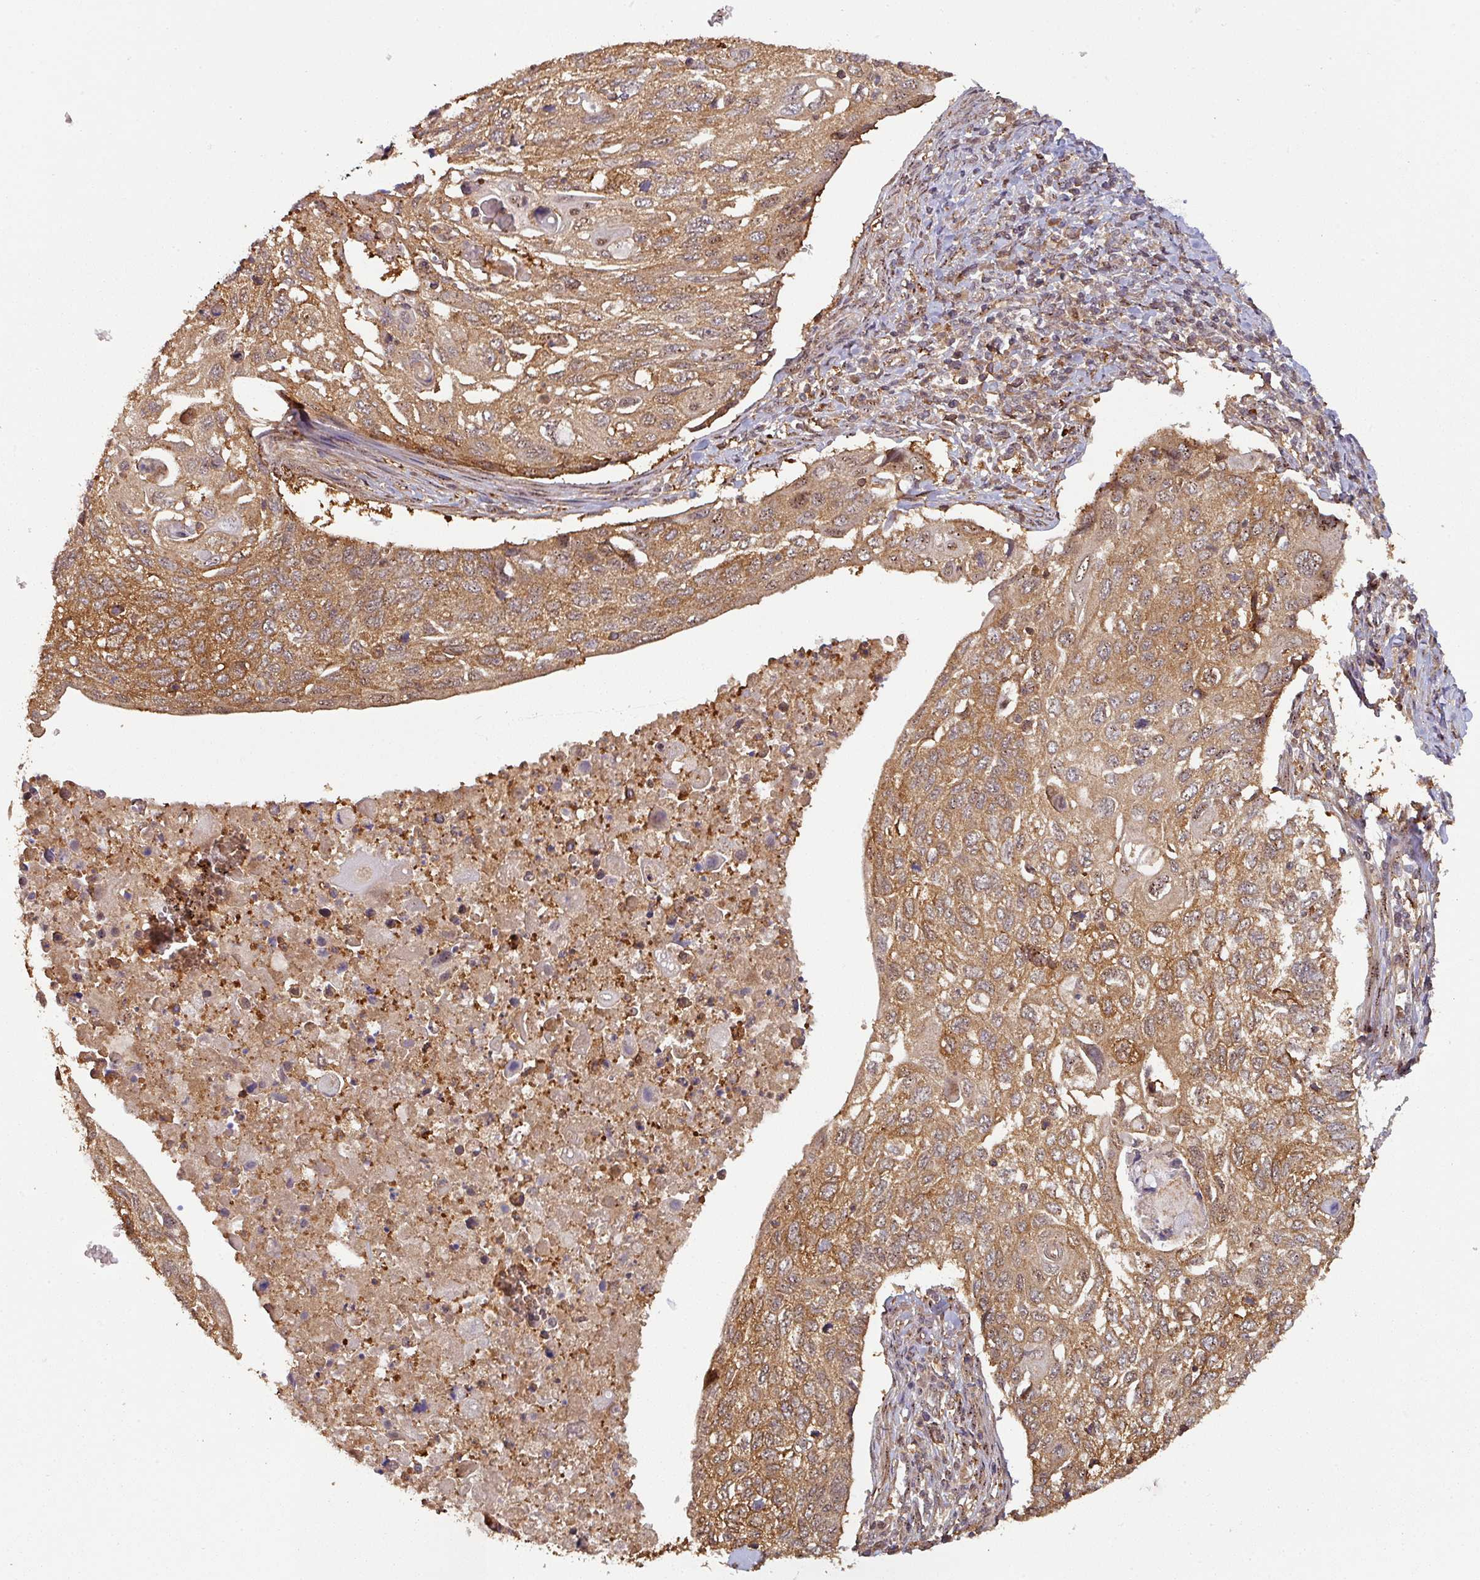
{"staining": {"intensity": "moderate", "quantity": ">75%", "location": "cytoplasmic/membranous,nuclear"}, "tissue": "cervical cancer", "cell_type": "Tumor cells", "image_type": "cancer", "snomed": [{"axis": "morphology", "description": "Squamous cell carcinoma, NOS"}, {"axis": "topography", "description": "Cervix"}], "caption": "Immunohistochemistry photomicrograph of neoplastic tissue: cervical squamous cell carcinoma stained using IHC shows medium levels of moderate protein expression localized specifically in the cytoplasmic/membranous and nuclear of tumor cells, appearing as a cytoplasmic/membranous and nuclear brown color.", "gene": "ZNF322", "patient": {"sex": "female", "age": 70}}